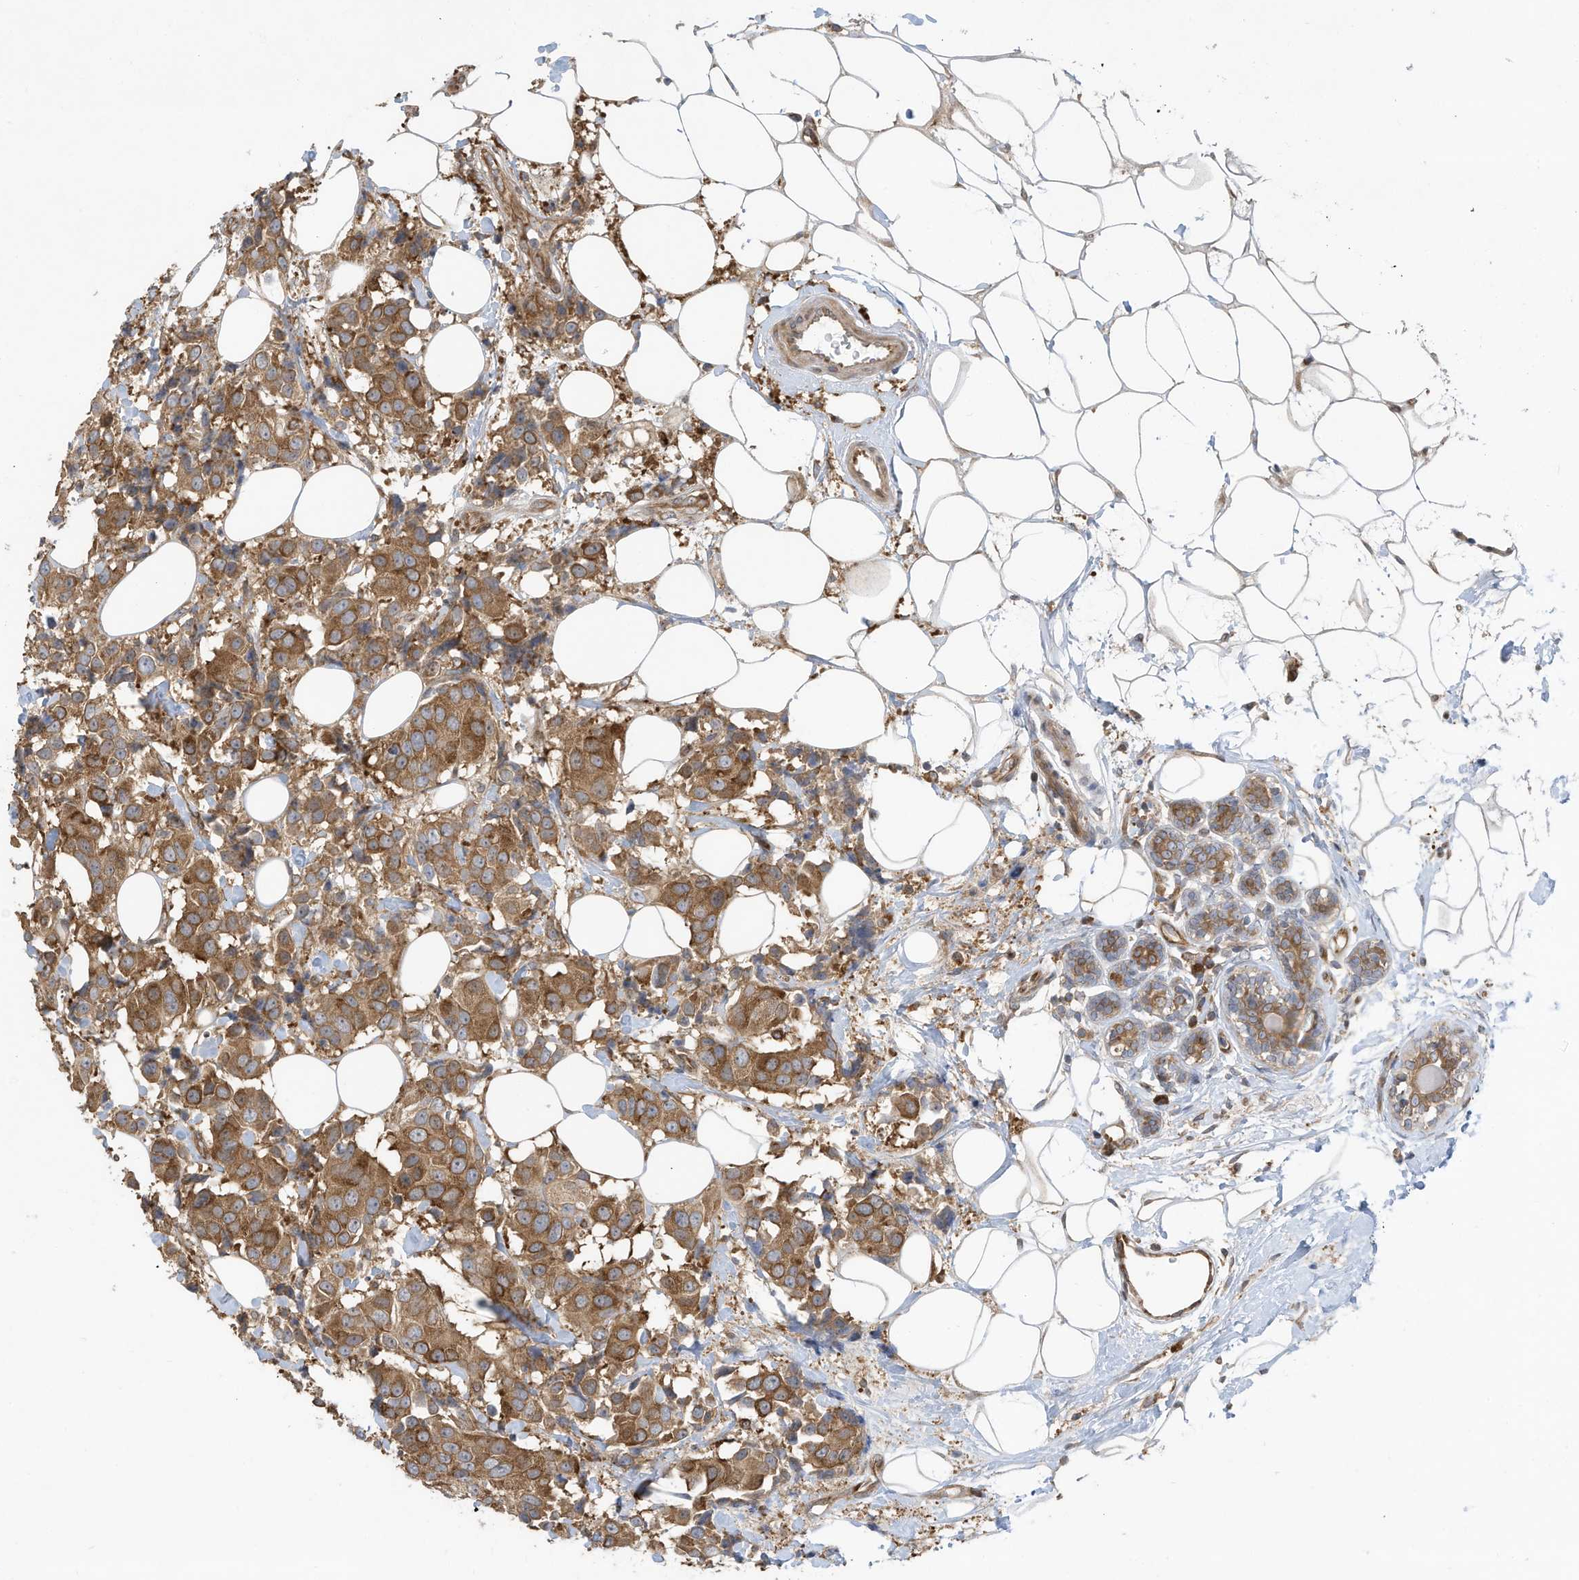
{"staining": {"intensity": "moderate", "quantity": ">75%", "location": "cytoplasmic/membranous"}, "tissue": "breast cancer", "cell_type": "Tumor cells", "image_type": "cancer", "snomed": [{"axis": "morphology", "description": "Normal tissue, NOS"}, {"axis": "morphology", "description": "Duct carcinoma"}, {"axis": "topography", "description": "Breast"}], "caption": "Immunohistochemical staining of breast infiltrating ductal carcinoma reveals moderate cytoplasmic/membranous protein staining in about >75% of tumor cells. The staining is performed using DAB brown chromogen to label protein expression. The nuclei are counter-stained blue using hematoxylin.", "gene": "USE1", "patient": {"sex": "female", "age": 39}}